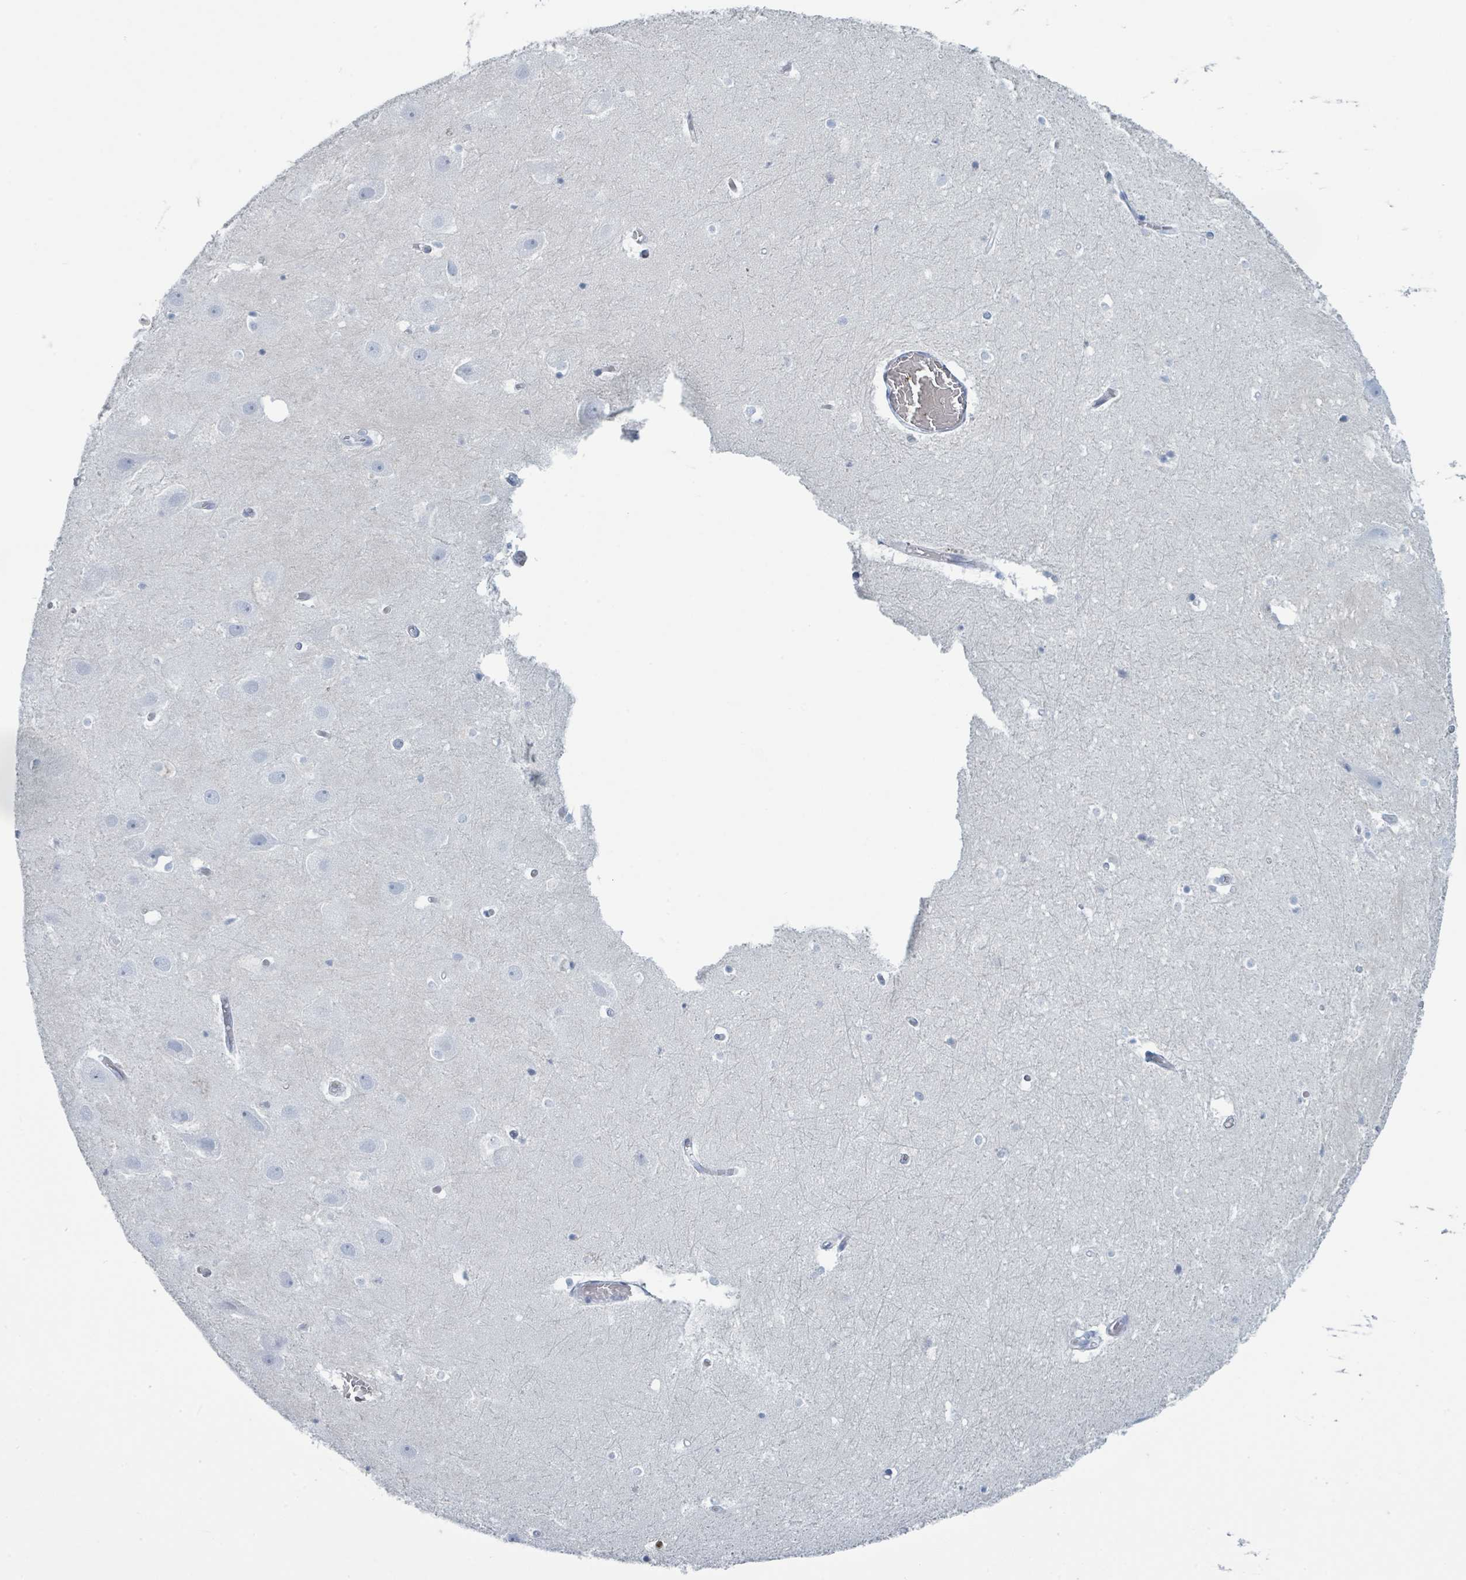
{"staining": {"intensity": "negative", "quantity": "none", "location": "none"}, "tissue": "hippocampus", "cell_type": "Glial cells", "image_type": "normal", "snomed": [{"axis": "morphology", "description": "Normal tissue, NOS"}, {"axis": "topography", "description": "Hippocampus"}], "caption": "IHC micrograph of normal hippocampus: hippocampus stained with DAB shows no significant protein expression in glial cells.", "gene": "DEFA4", "patient": {"sex": "female", "age": 52}}